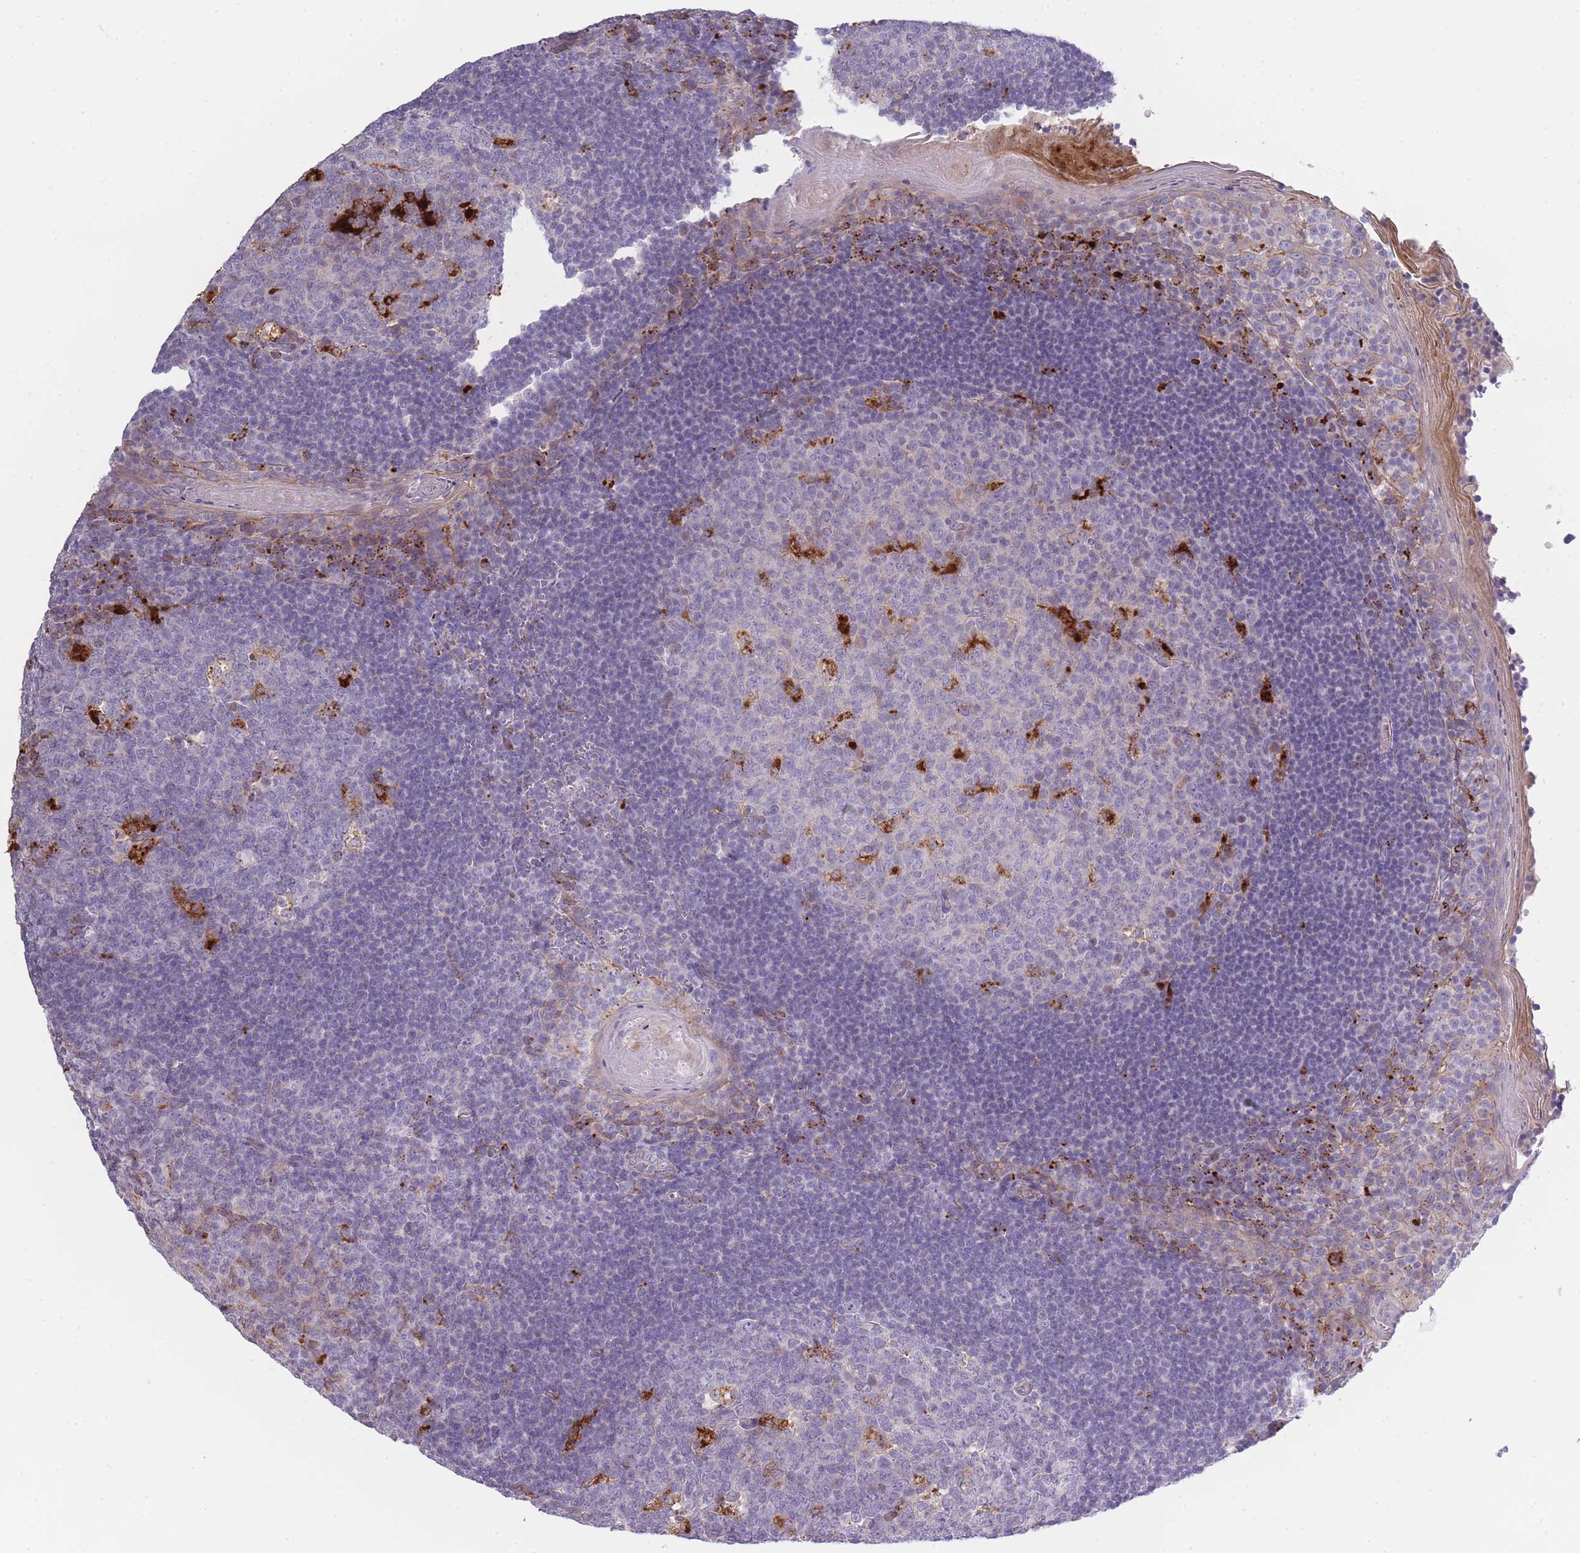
{"staining": {"intensity": "strong", "quantity": "<25%", "location": "cytoplasmic/membranous"}, "tissue": "tonsil", "cell_type": "Germinal center cells", "image_type": "normal", "snomed": [{"axis": "morphology", "description": "Normal tissue, NOS"}, {"axis": "topography", "description": "Tonsil"}], "caption": "Immunohistochemistry (IHC) image of normal human tonsil stained for a protein (brown), which demonstrates medium levels of strong cytoplasmic/membranous positivity in about <25% of germinal center cells.", "gene": "TRIM61", "patient": {"sex": "male", "age": 27}}